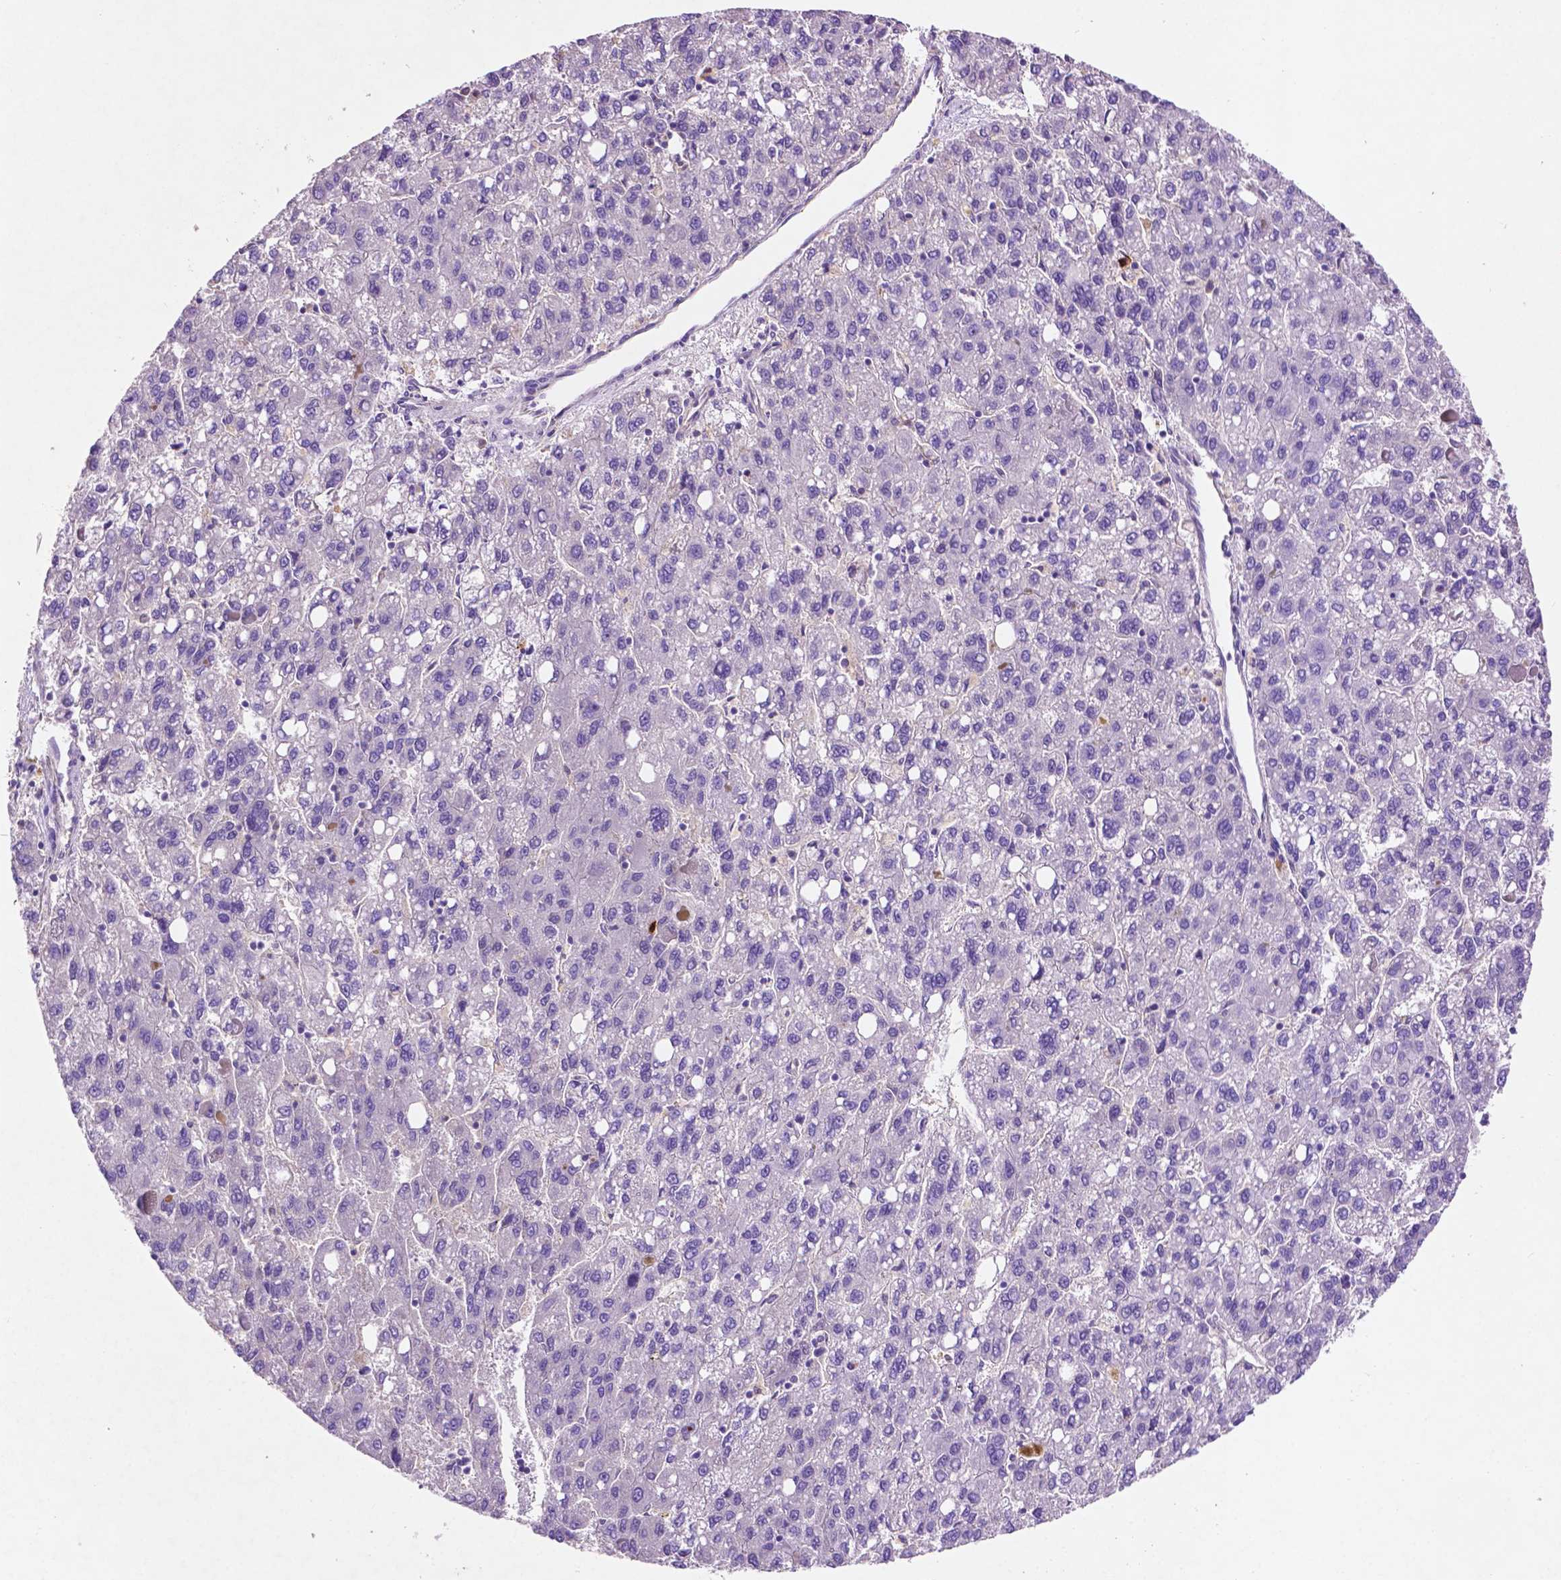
{"staining": {"intensity": "negative", "quantity": "none", "location": "none"}, "tissue": "liver cancer", "cell_type": "Tumor cells", "image_type": "cancer", "snomed": [{"axis": "morphology", "description": "Carcinoma, Hepatocellular, NOS"}, {"axis": "topography", "description": "Liver"}], "caption": "The immunohistochemistry (IHC) image has no significant staining in tumor cells of liver cancer tissue.", "gene": "GDPD5", "patient": {"sex": "female", "age": 82}}